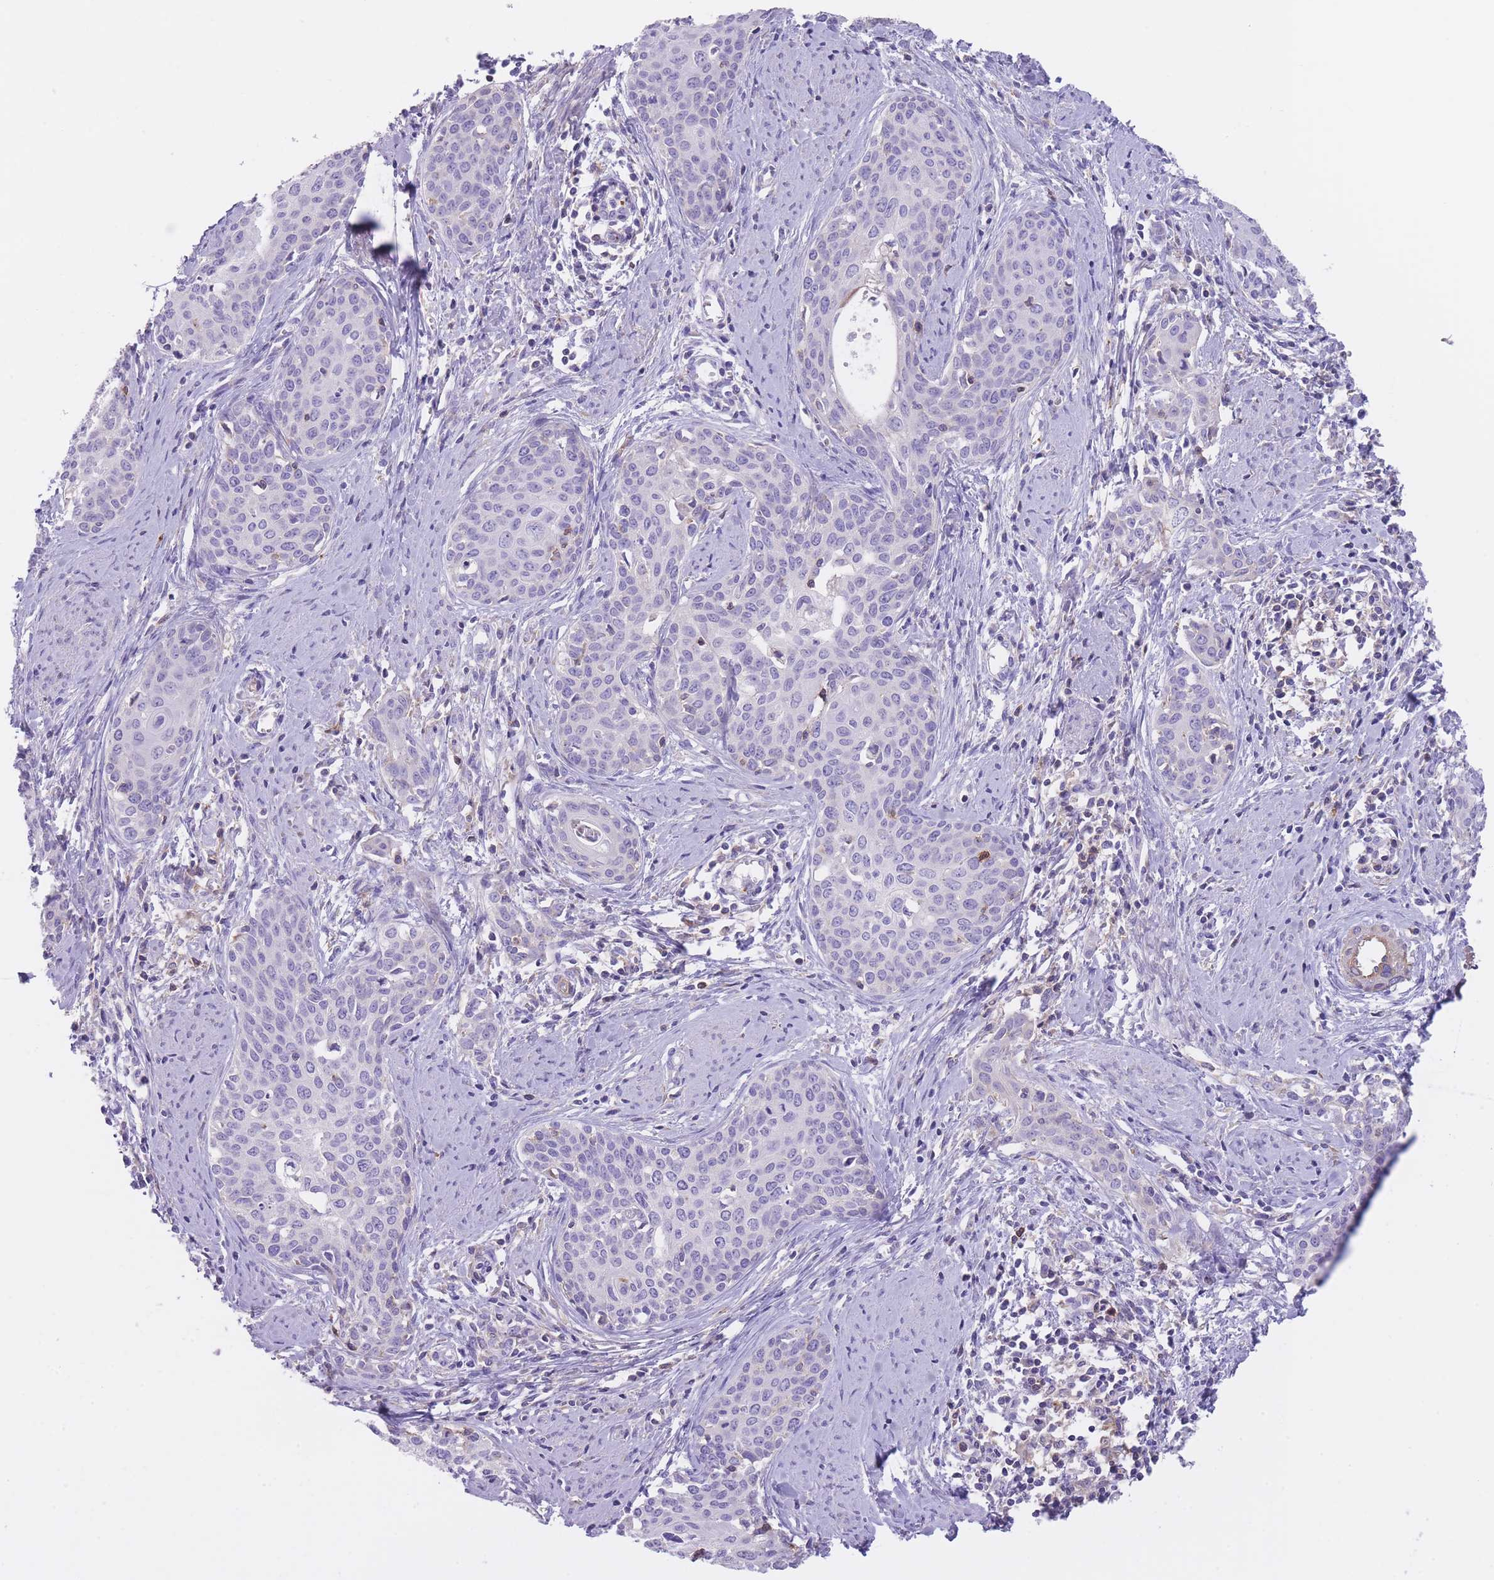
{"staining": {"intensity": "negative", "quantity": "none", "location": "none"}, "tissue": "cervical cancer", "cell_type": "Tumor cells", "image_type": "cancer", "snomed": [{"axis": "morphology", "description": "Squamous cell carcinoma, NOS"}, {"axis": "topography", "description": "Cervix"}], "caption": "Micrograph shows no significant protein staining in tumor cells of cervical cancer.", "gene": "LDB3", "patient": {"sex": "female", "age": 46}}